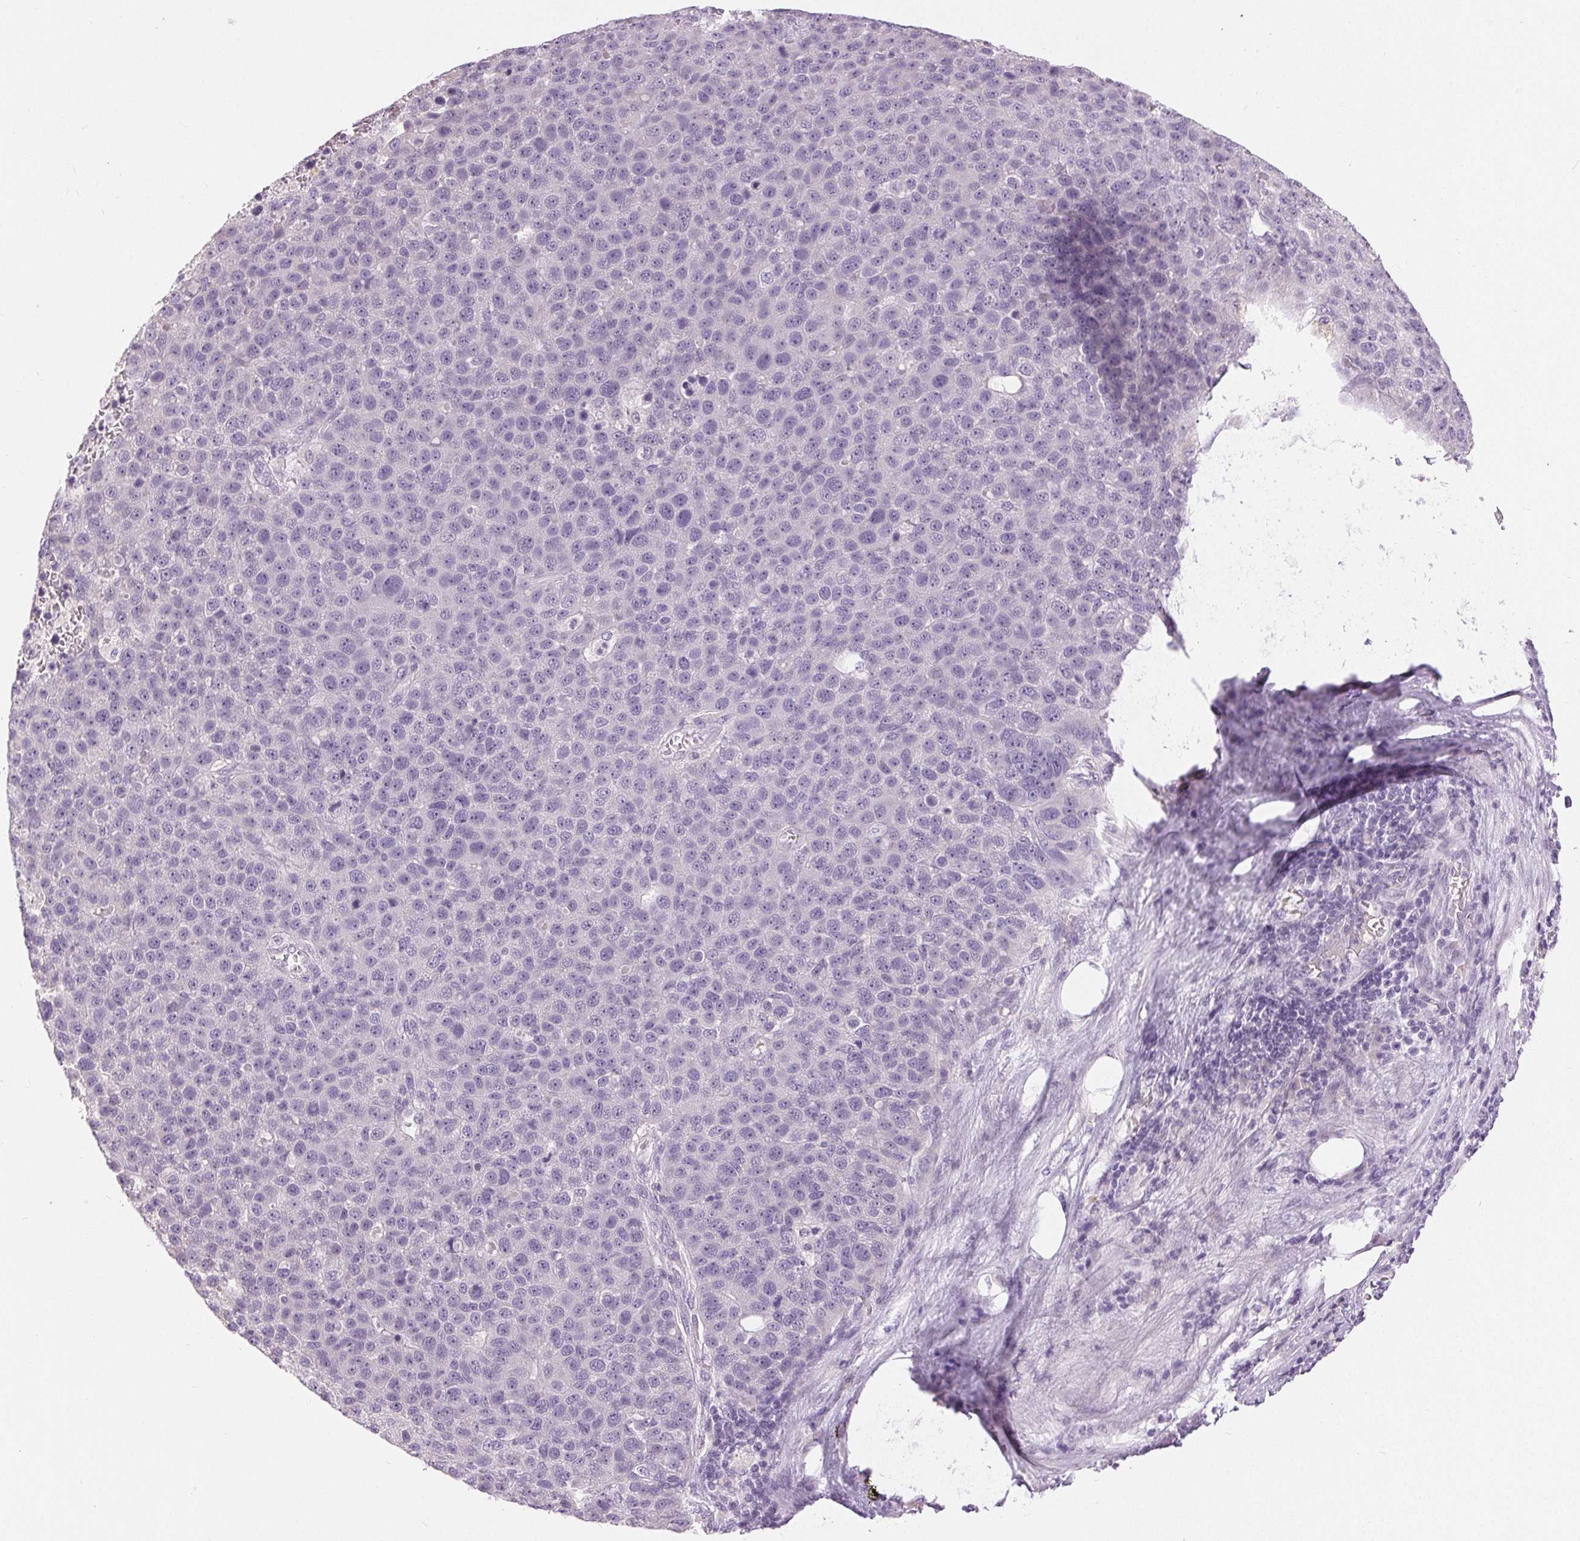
{"staining": {"intensity": "negative", "quantity": "none", "location": "none"}, "tissue": "pancreatic cancer", "cell_type": "Tumor cells", "image_type": "cancer", "snomed": [{"axis": "morphology", "description": "Adenocarcinoma, NOS"}, {"axis": "topography", "description": "Pancreas"}], "caption": "DAB immunohistochemical staining of pancreatic cancer reveals no significant staining in tumor cells.", "gene": "DSG3", "patient": {"sex": "female", "age": 61}}